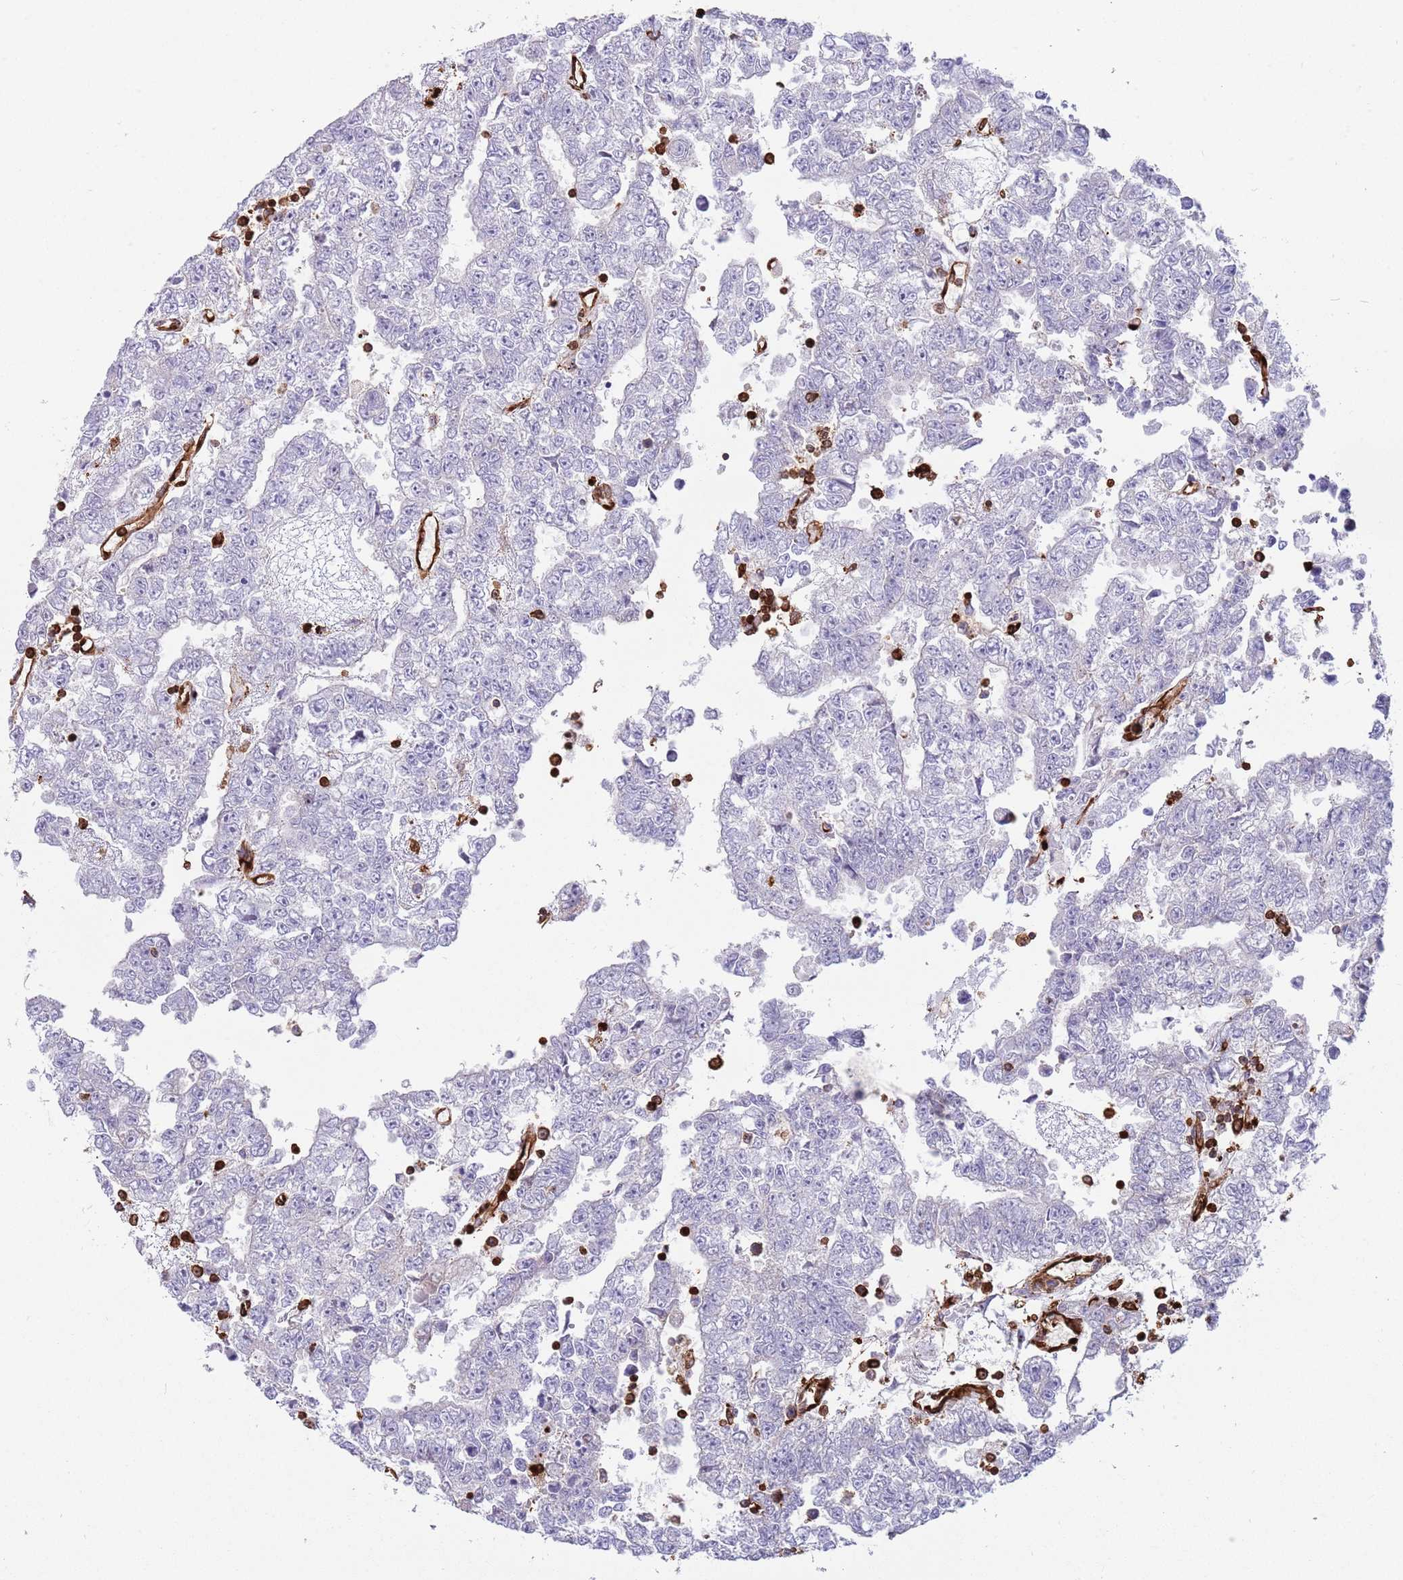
{"staining": {"intensity": "negative", "quantity": "none", "location": "none"}, "tissue": "testis cancer", "cell_type": "Tumor cells", "image_type": "cancer", "snomed": [{"axis": "morphology", "description": "Carcinoma, Embryonal, NOS"}, {"axis": "topography", "description": "Testis"}], "caption": "Immunohistochemistry image of human testis embryonal carcinoma stained for a protein (brown), which reveals no staining in tumor cells. Nuclei are stained in blue.", "gene": "KBTBD7", "patient": {"sex": "male", "age": 25}}